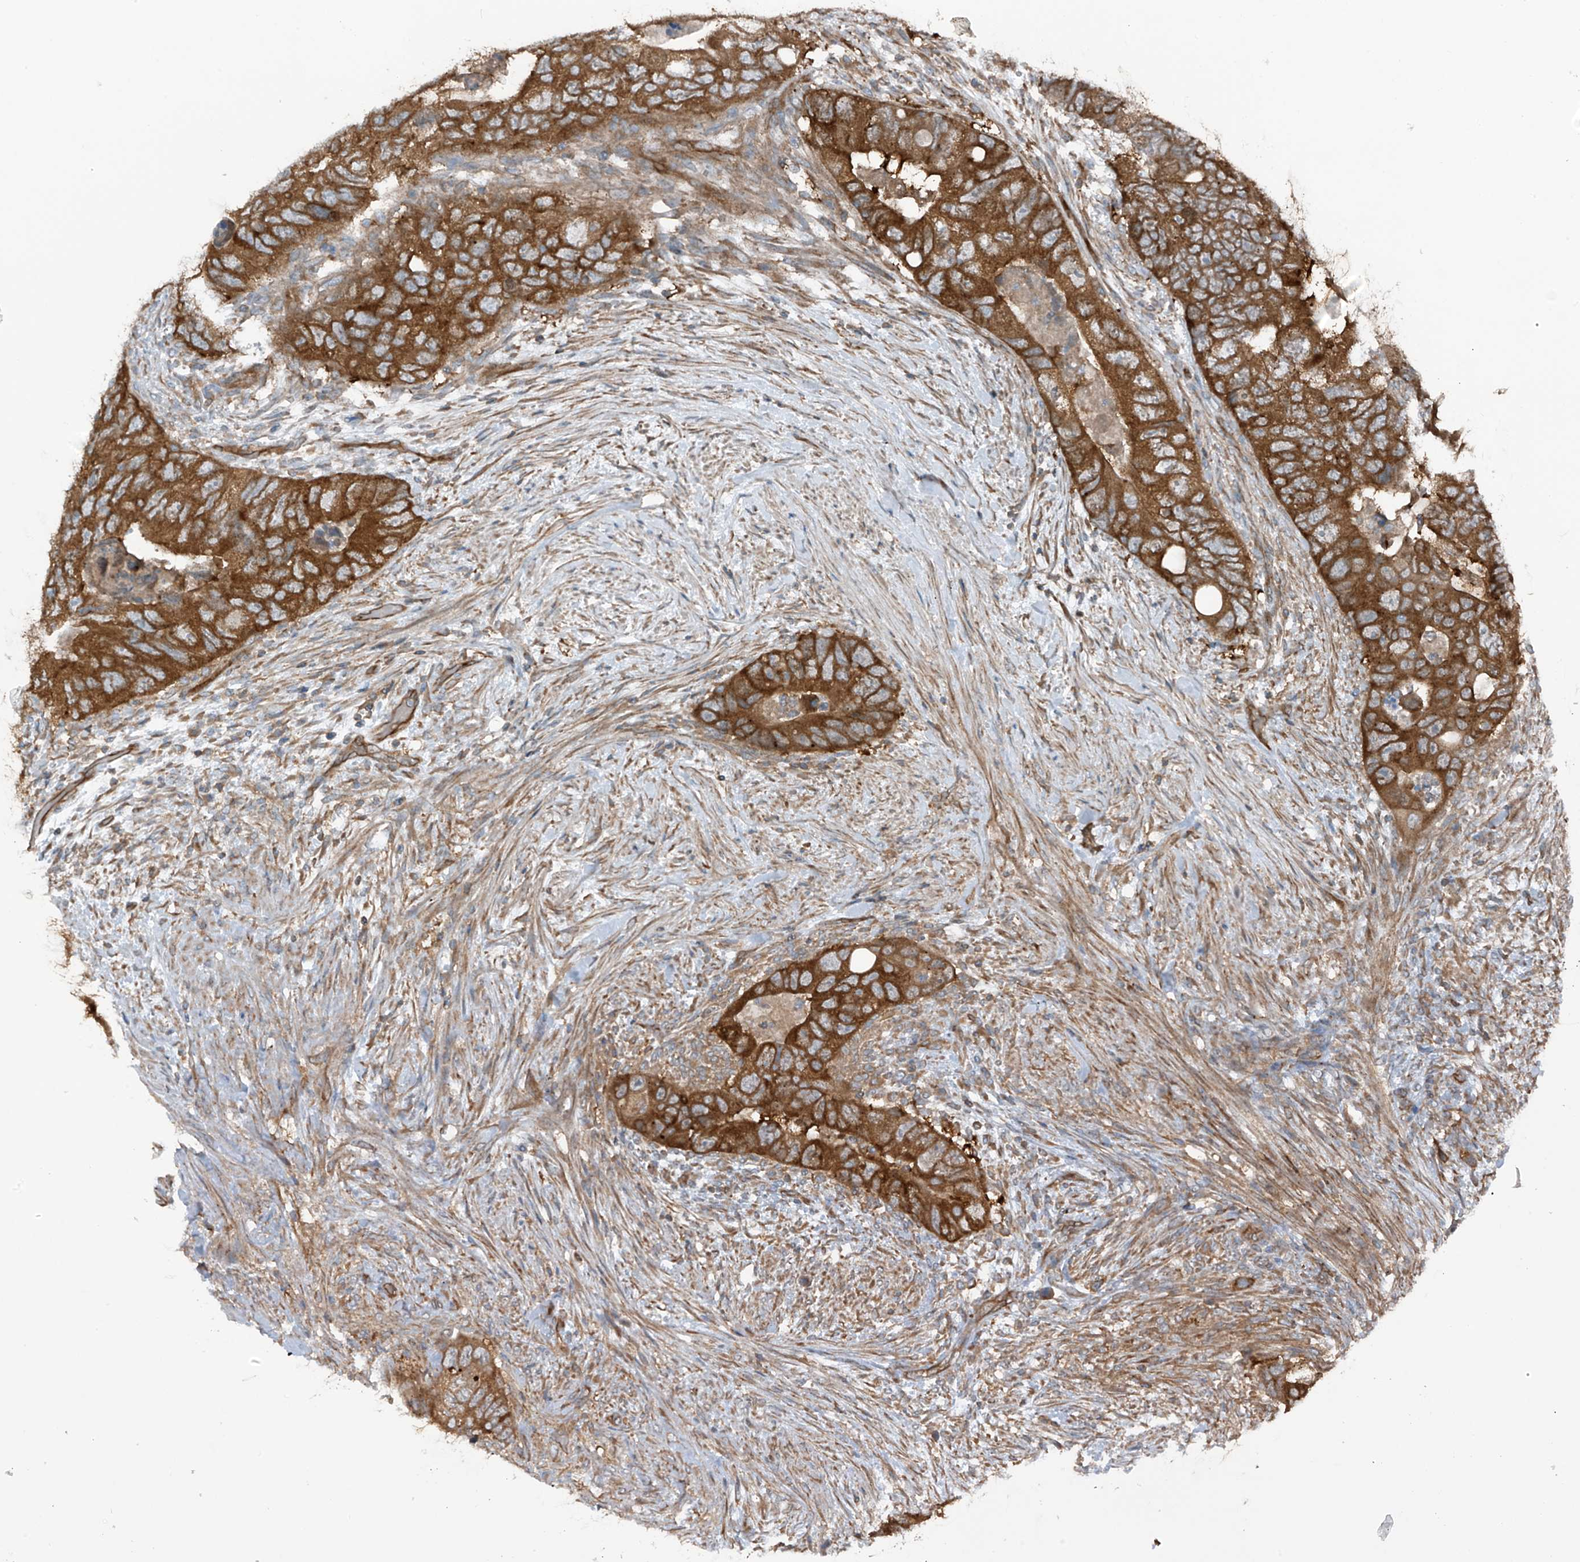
{"staining": {"intensity": "strong", "quantity": ">75%", "location": "cytoplasmic/membranous"}, "tissue": "colorectal cancer", "cell_type": "Tumor cells", "image_type": "cancer", "snomed": [{"axis": "morphology", "description": "Adenocarcinoma, NOS"}, {"axis": "topography", "description": "Rectum"}], "caption": "The immunohistochemical stain labels strong cytoplasmic/membranous expression in tumor cells of colorectal cancer (adenocarcinoma) tissue. (Brightfield microscopy of DAB IHC at high magnification).", "gene": "TXNDC9", "patient": {"sex": "male", "age": 63}}